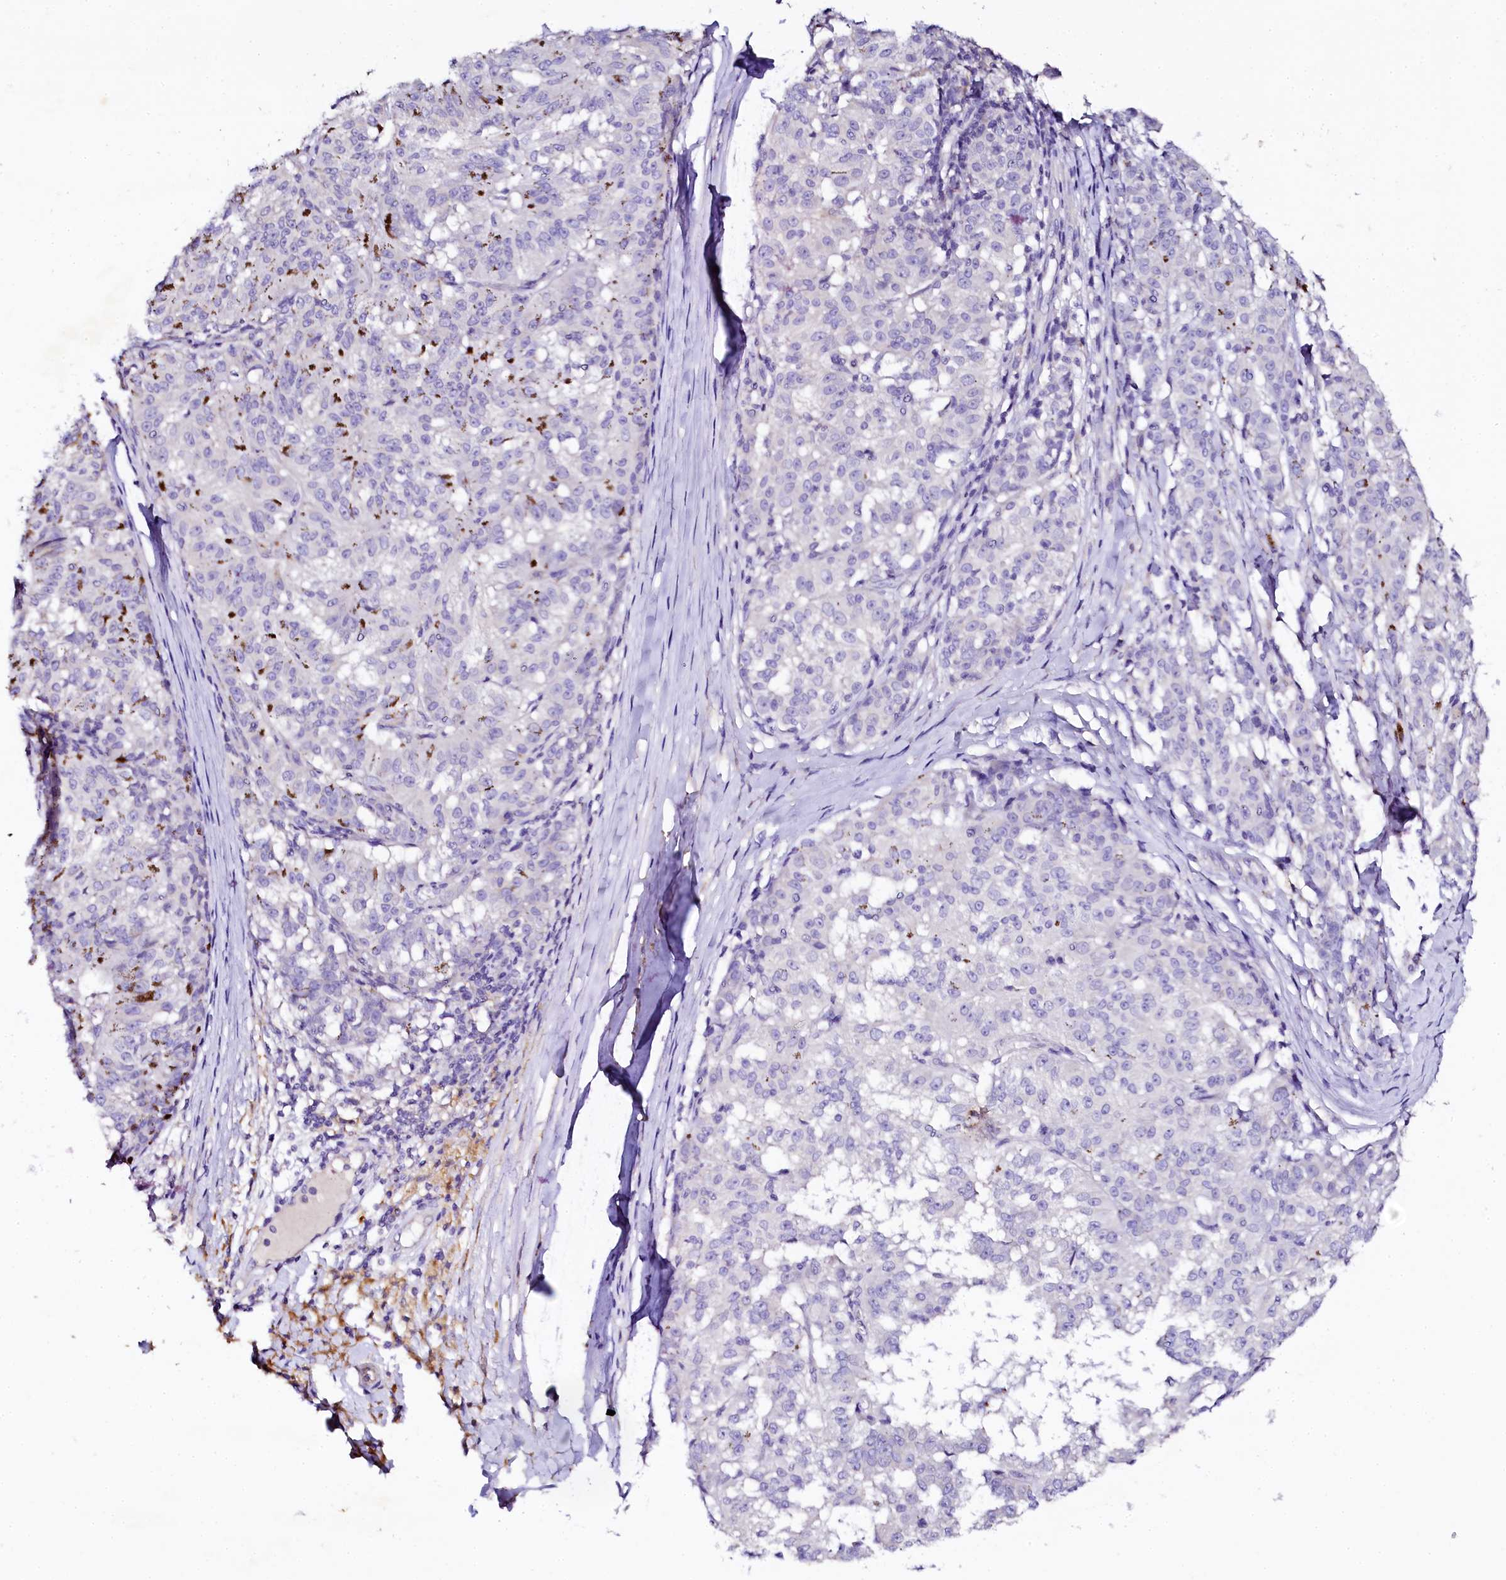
{"staining": {"intensity": "negative", "quantity": "none", "location": "none"}, "tissue": "melanoma", "cell_type": "Tumor cells", "image_type": "cancer", "snomed": [{"axis": "morphology", "description": "Malignant melanoma, NOS"}, {"axis": "topography", "description": "Skin"}], "caption": "Melanoma stained for a protein using immunohistochemistry exhibits no positivity tumor cells.", "gene": "NAA16", "patient": {"sex": "female", "age": 72}}